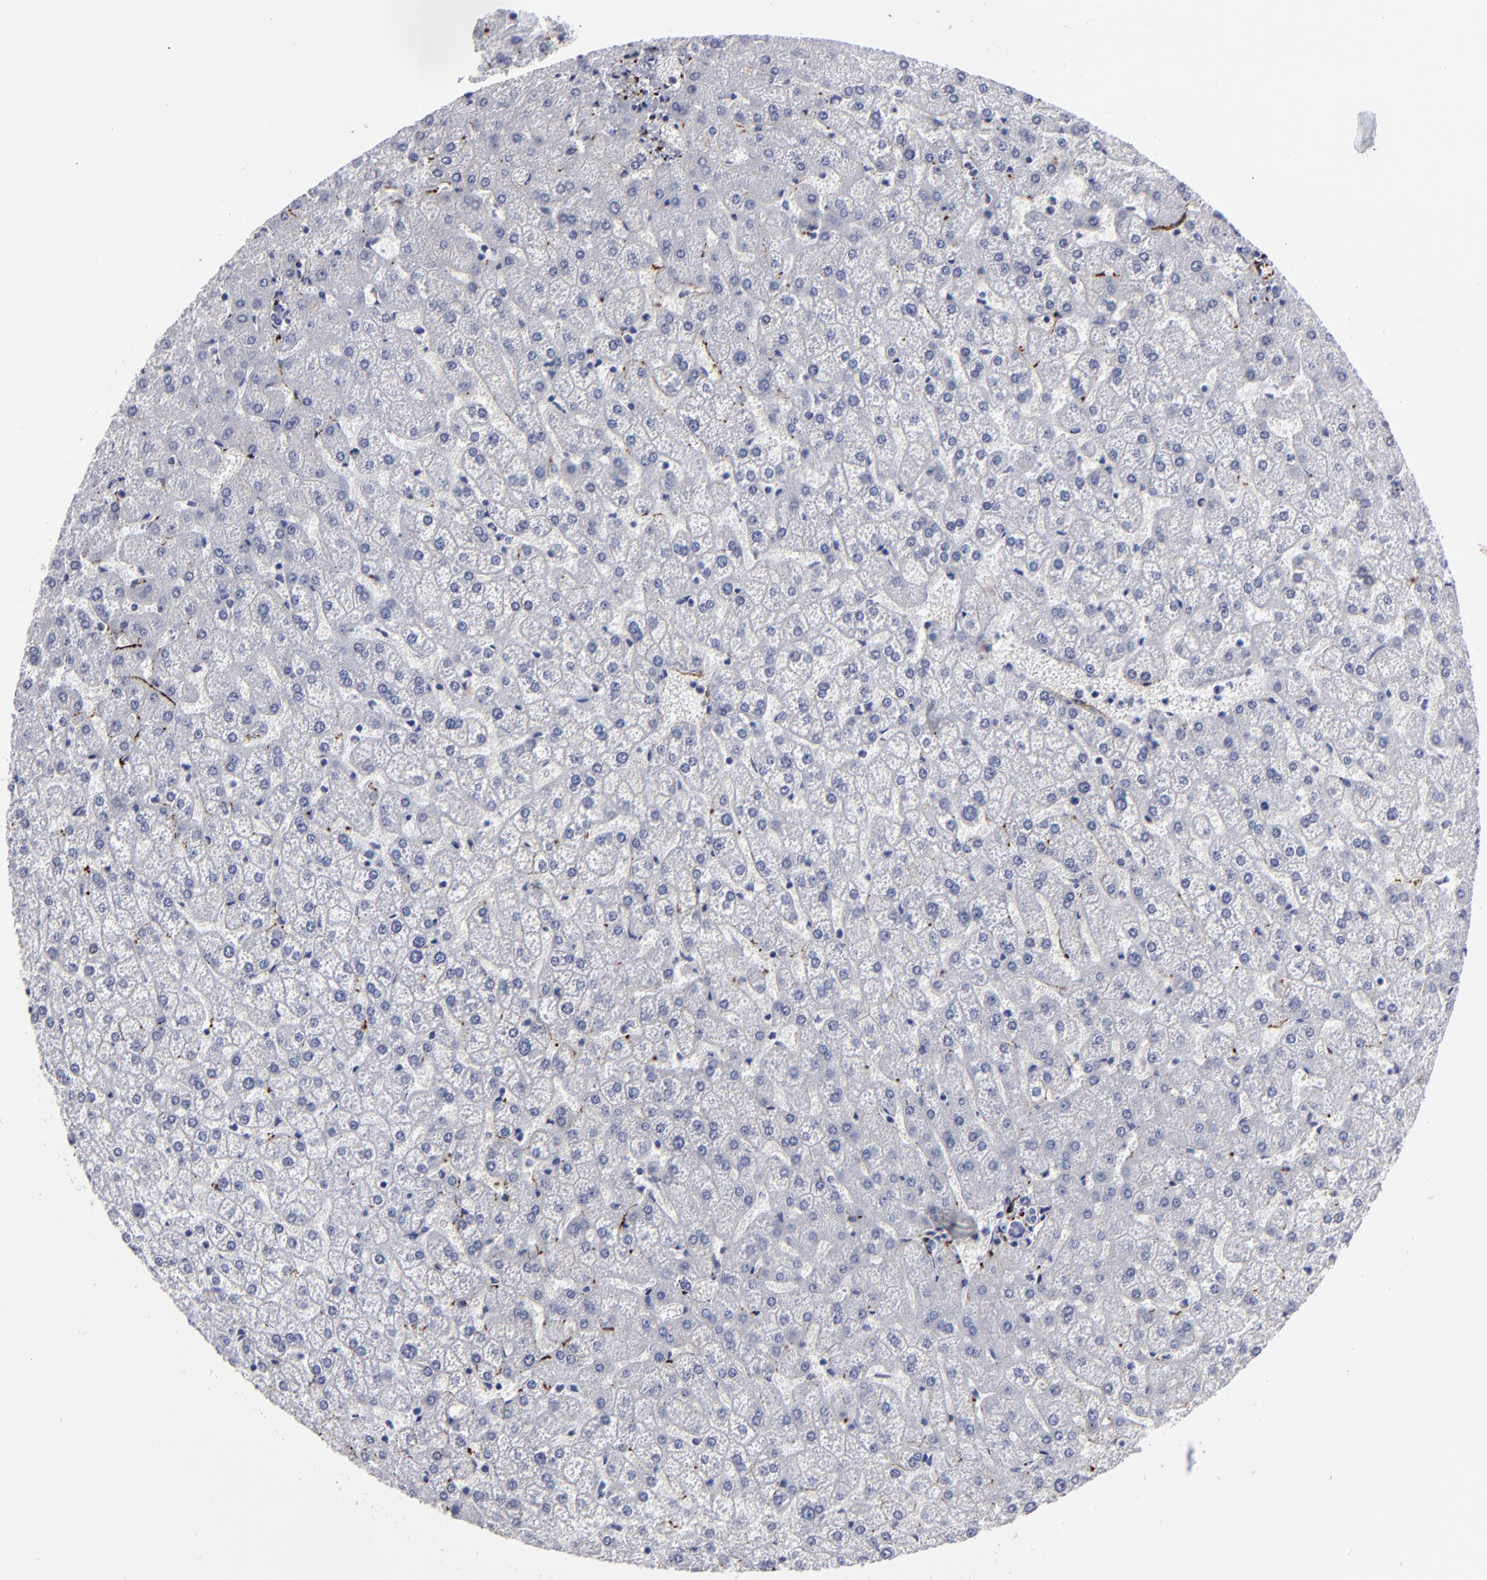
{"staining": {"intensity": "negative", "quantity": "none", "location": "none"}, "tissue": "liver", "cell_type": "Cholangiocytes", "image_type": "normal", "snomed": [{"axis": "morphology", "description": "Normal tissue, NOS"}, {"axis": "topography", "description": "Liver"}], "caption": "Photomicrograph shows no significant protein expression in cholangiocytes of normal liver.", "gene": "CADM3", "patient": {"sex": "female", "age": 32}}